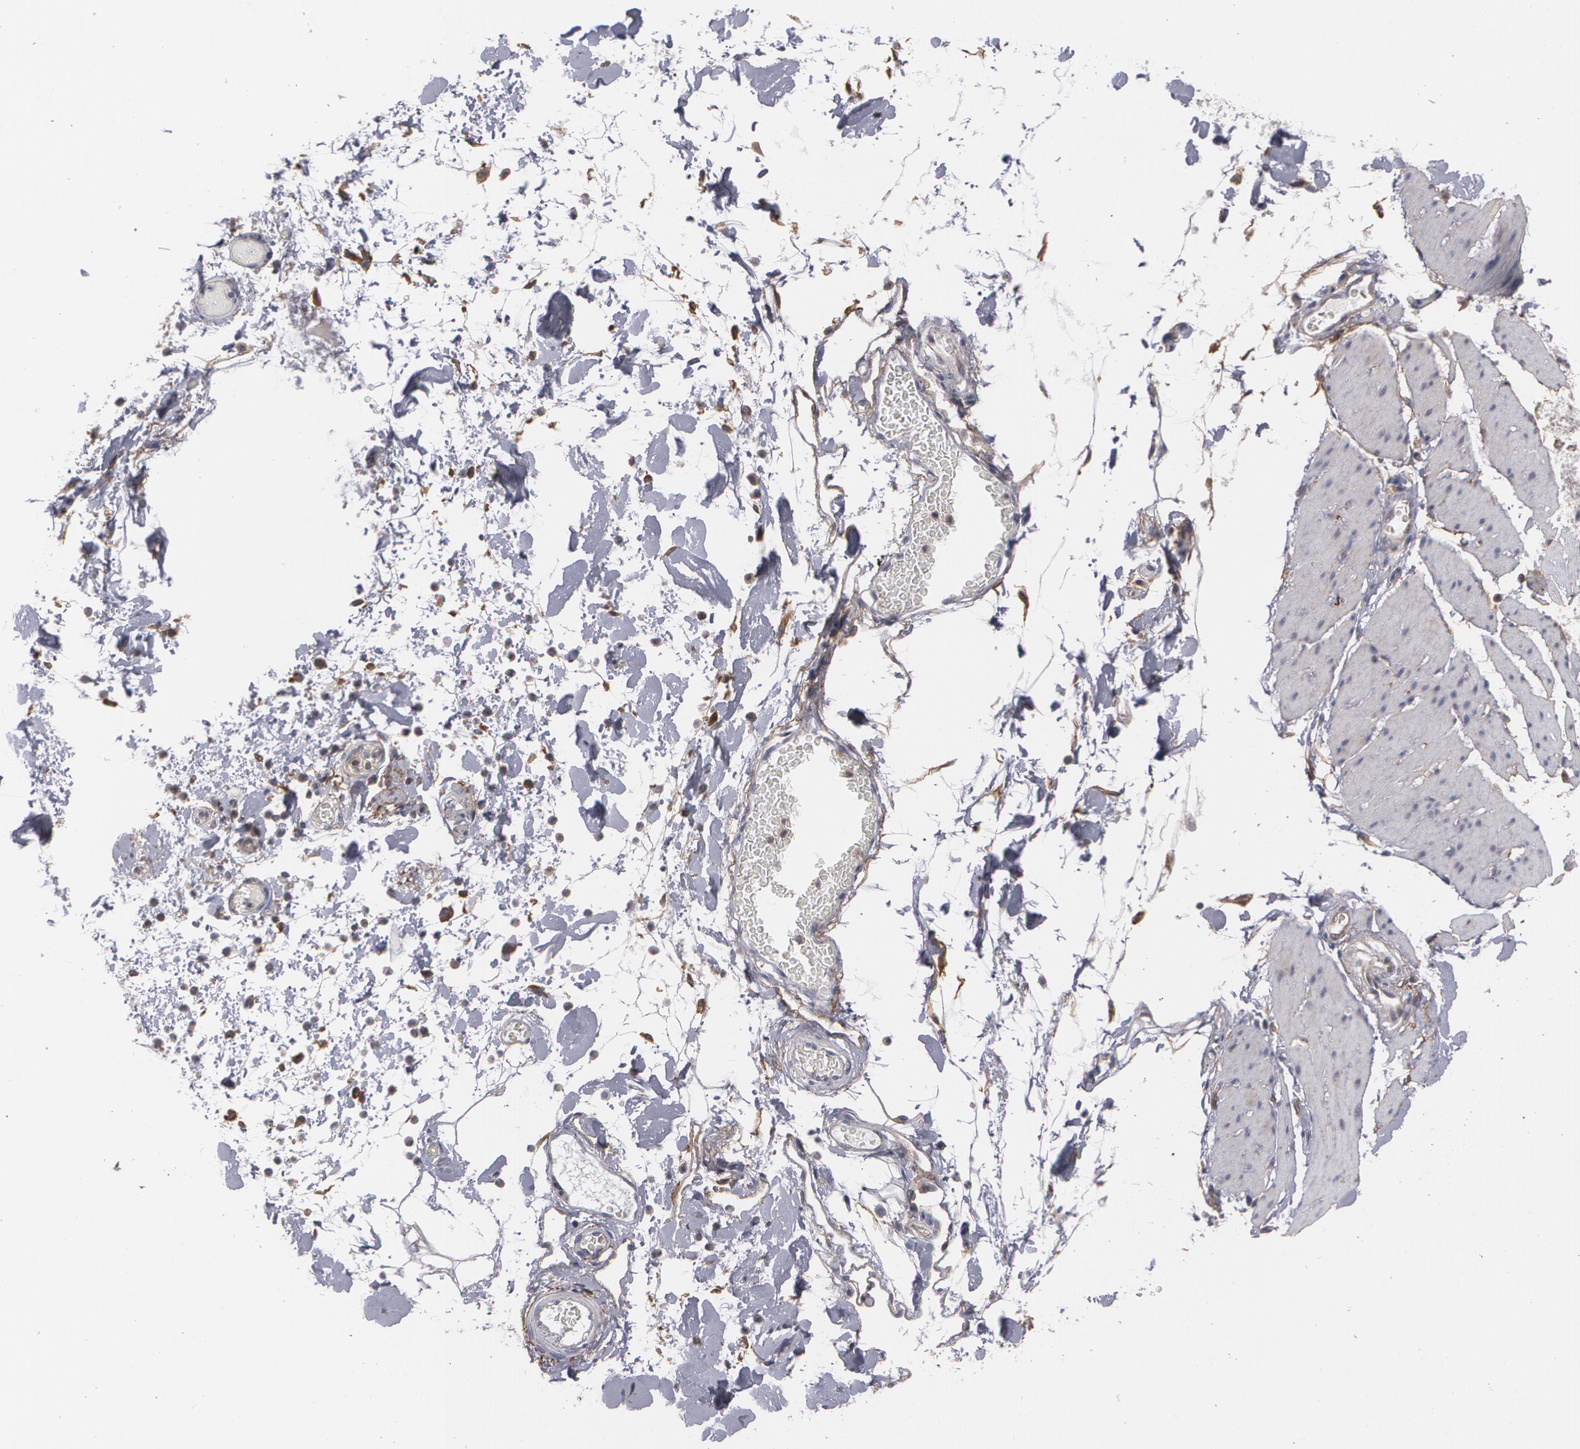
{"staining": {"intensity": "weak", "quantity": "25%-75%", "location": "cytoplasmic/membranous"}, "tissue": "smooth muscle", "cell_type": "Smooth muscle cells", "image_type": "normal", "snomed": [{"axis": "morphology", "description": "Normal tissue, NOS"}, {"axis": "topography", "description": "Smooth muscle"}, {"axis": "topography", "description": "Colon"}], "caption": "The immunohistochemical stain highlights weak cytoplasmic/membranous staining in smooth muscle cells of normal smooth muscle.", "gene": "BMP6", "patient": {"sex": "male", "age": 67}}